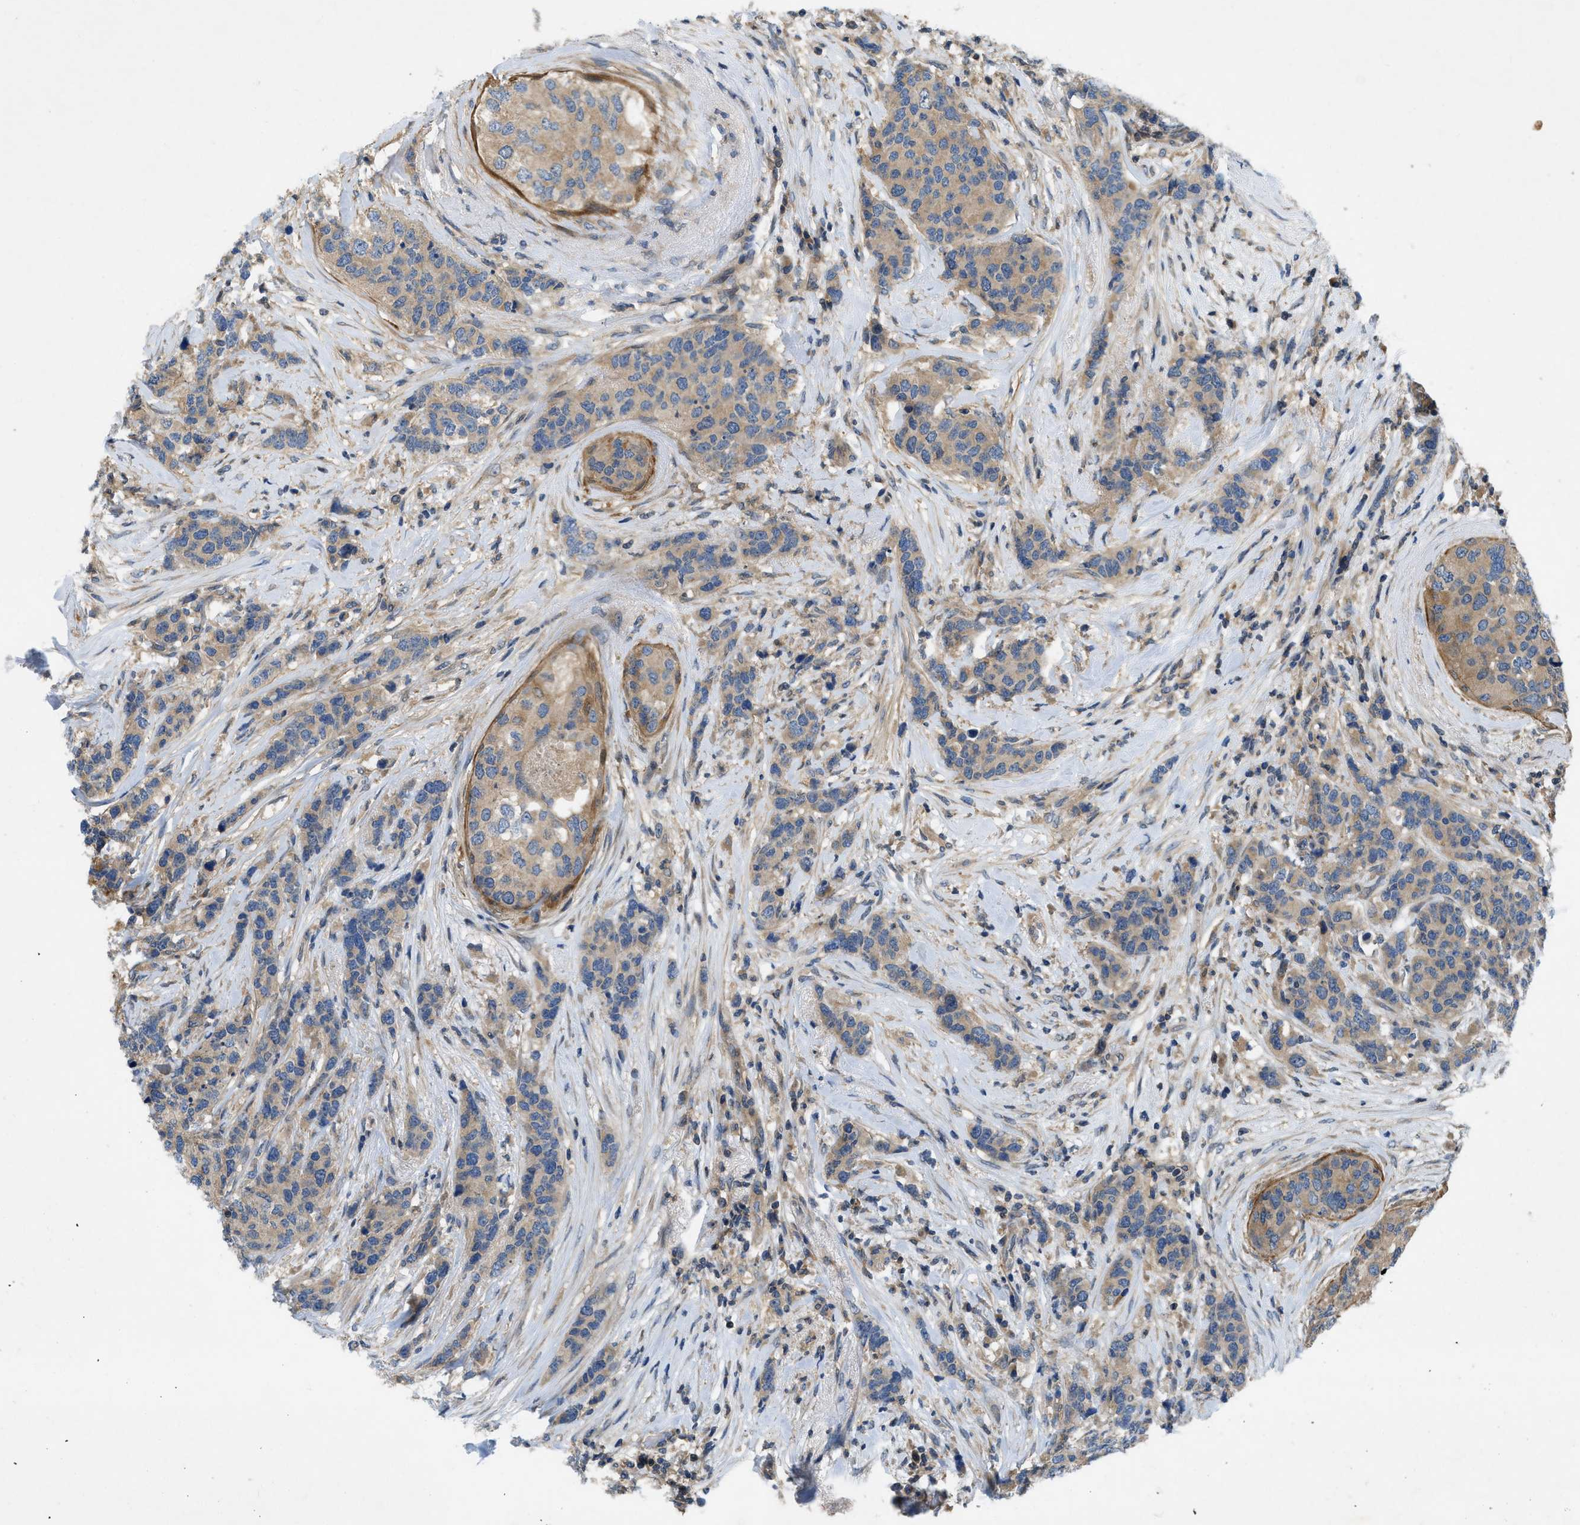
{"staining": {"intensity": "weak", "quantity": ">75%", "location": "cytoplasmic/membranous"}, "tissue": "breast cancer", "cell_type": "Tumor cells", "image_type": "cancer", "snomed": [{"axis": "morphology", "description": "Lobular carcinoma"}, {"axis": "topography", "description": "Breast"}], "caption": "The histopathology image exhibits immunohistochemical staining of breast lobular carcinoma. There is weak cytoplasmic/membranous staining is seen in approximately >75% of tumor cells.", "gene": "GPR31", "patient": {"sex": "female", "age": 59}}